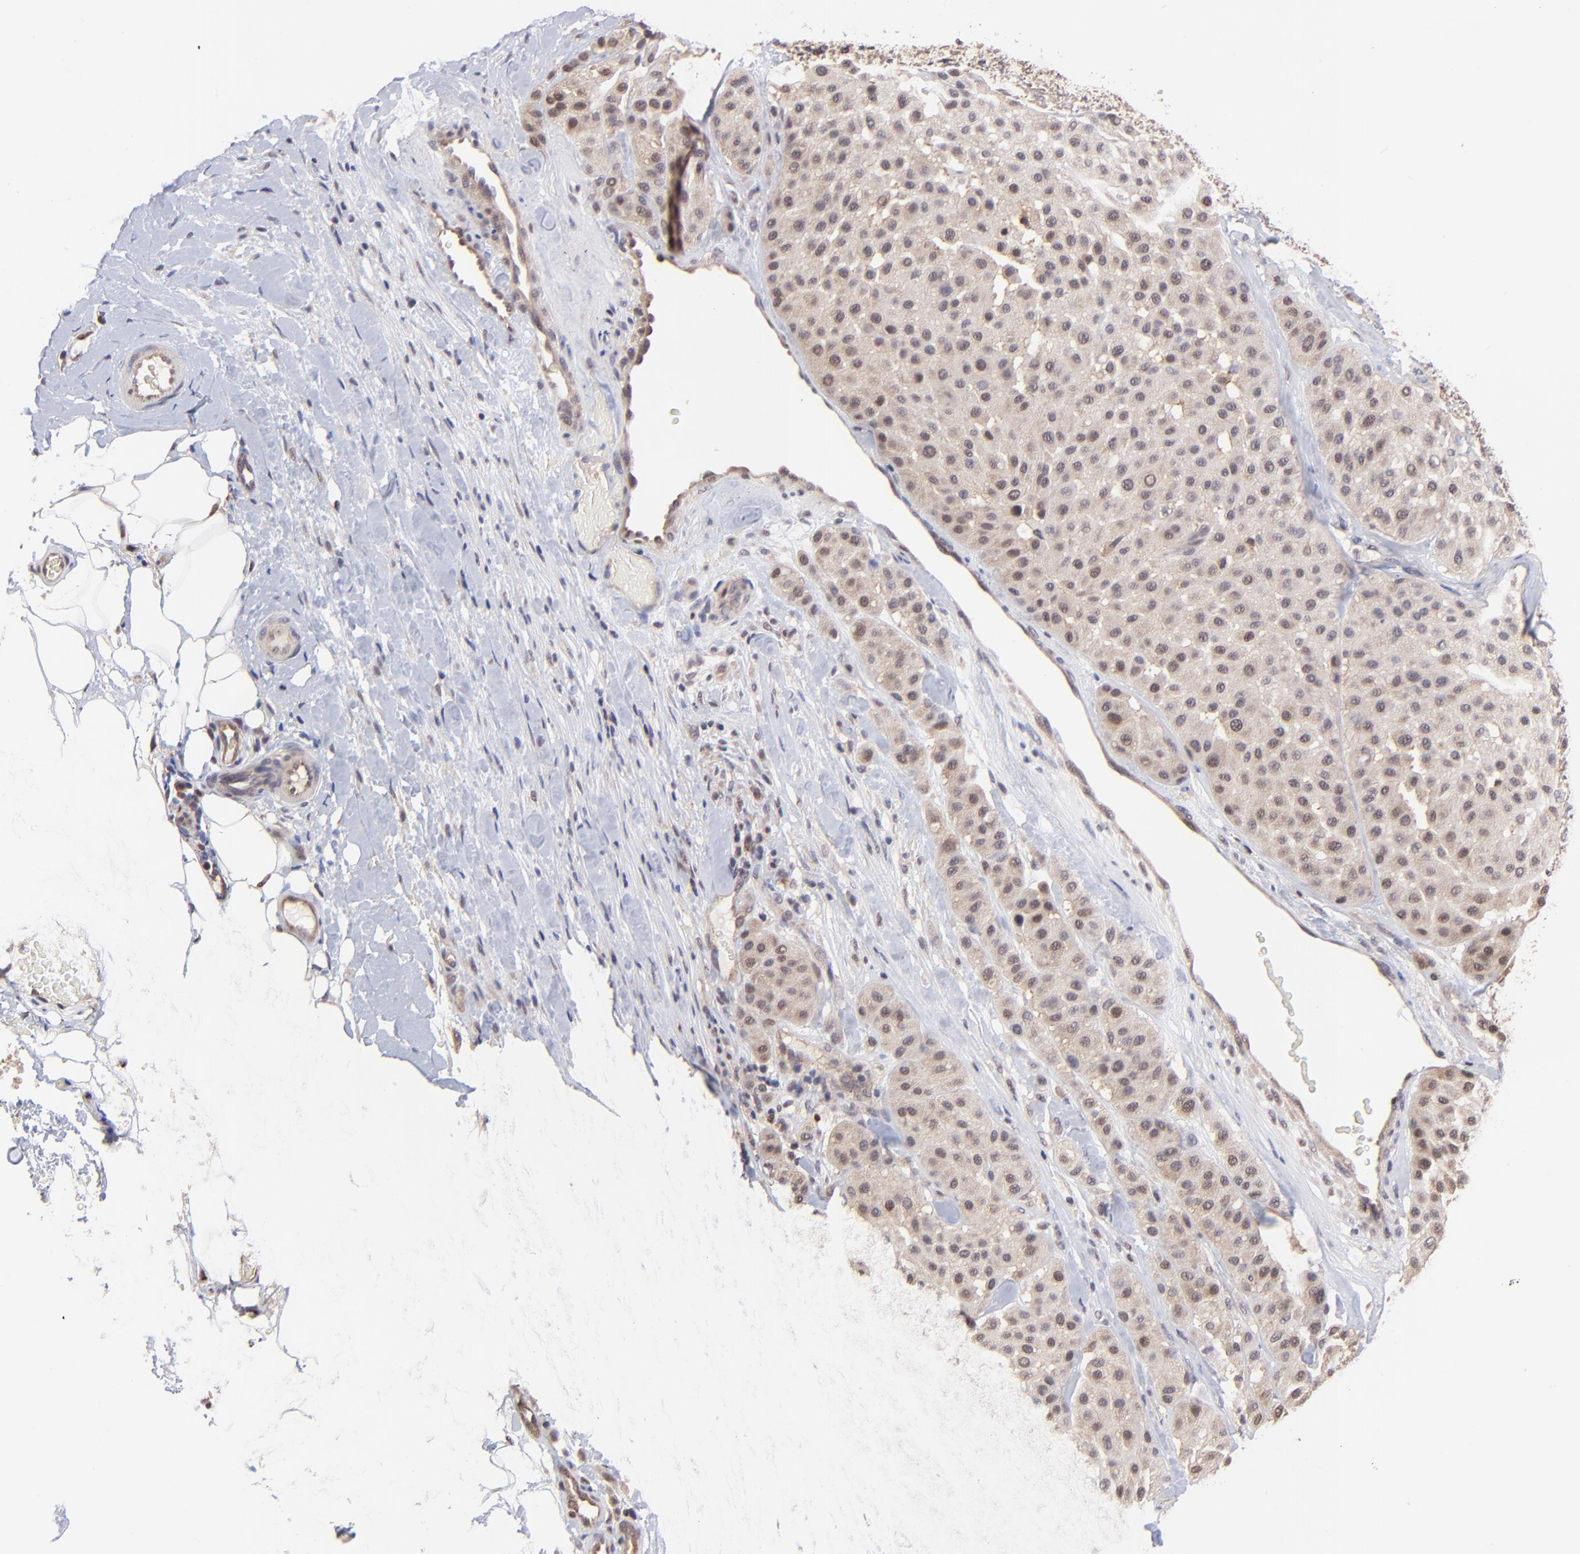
{"staining": {"intensity": "weak", "quantity": ">75%", "location": "cytoplasmic/membranous,nuclear"}, "tissue": "melanoma", "cell_type": "Tumor cells", "image_type": "cancer", "snomed": [{"axis": "morphology", "description": "Normal tissue, NOS"}, {"axis": "morphology", "description": "Malignant melanoma, Metastatic site"}, {"axis": "topography", "description": "Skin"}], "caption": "Immunohistochemistry image of neoplastic tissue: malignant melanoma (metastatic site) stained using immunohistochemistry demonstrates low levels of weak protein expression localized specifically in the cytoplasmic/membranous and nuclear of tumor cells, appearing as a cytoplasmic/membranous and nuclear brown color.", "gene": "PSMA6", "patient": {"sex": "male", "age": 41}}